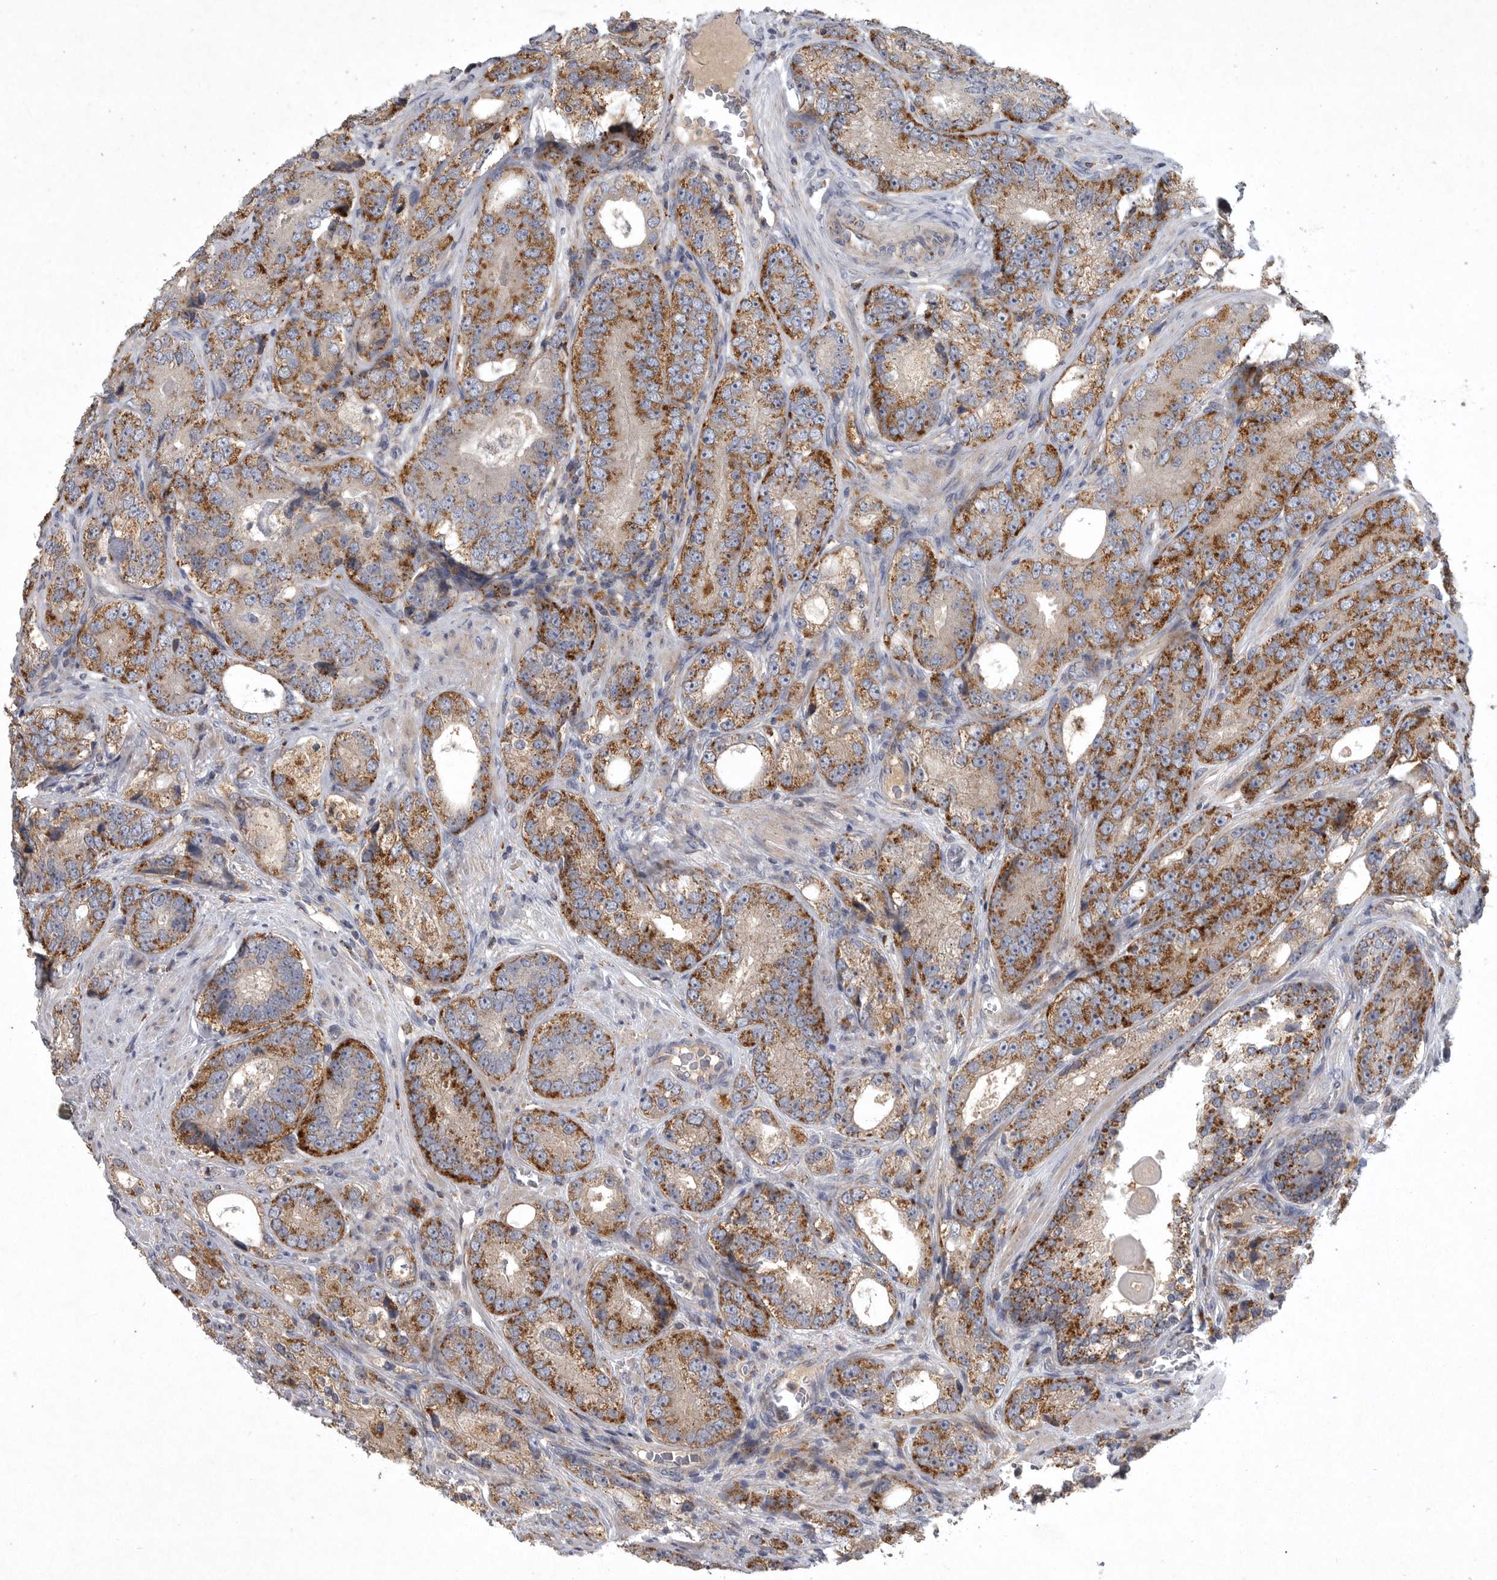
{"staining": {"intensity": "moderate", "quantity": ">75%", "location": "cytoplasmic/membranous"}, "tissue": "prostate cancer", "cell_type": "Tumor cells", "image_type": "cancer", "snomed": [{"axis": "morphology", "description": "Adenocarcinoma, High grade"}, {"axis": "topography", "description": "Prostate"}], "caption": "DAB immunohistochemical staining of high-grade adenocarcinoma (prostate) shows moderate cytoplasmic/membranous protein staining in approximately >75% of tumor cells. (Stains: DAB in brown, nuclei in blue, Microscopy: brightfield microscopy at high magnification).", "gene": "LAMTOR3", "patient": {"sex": "male", "age": 56}}